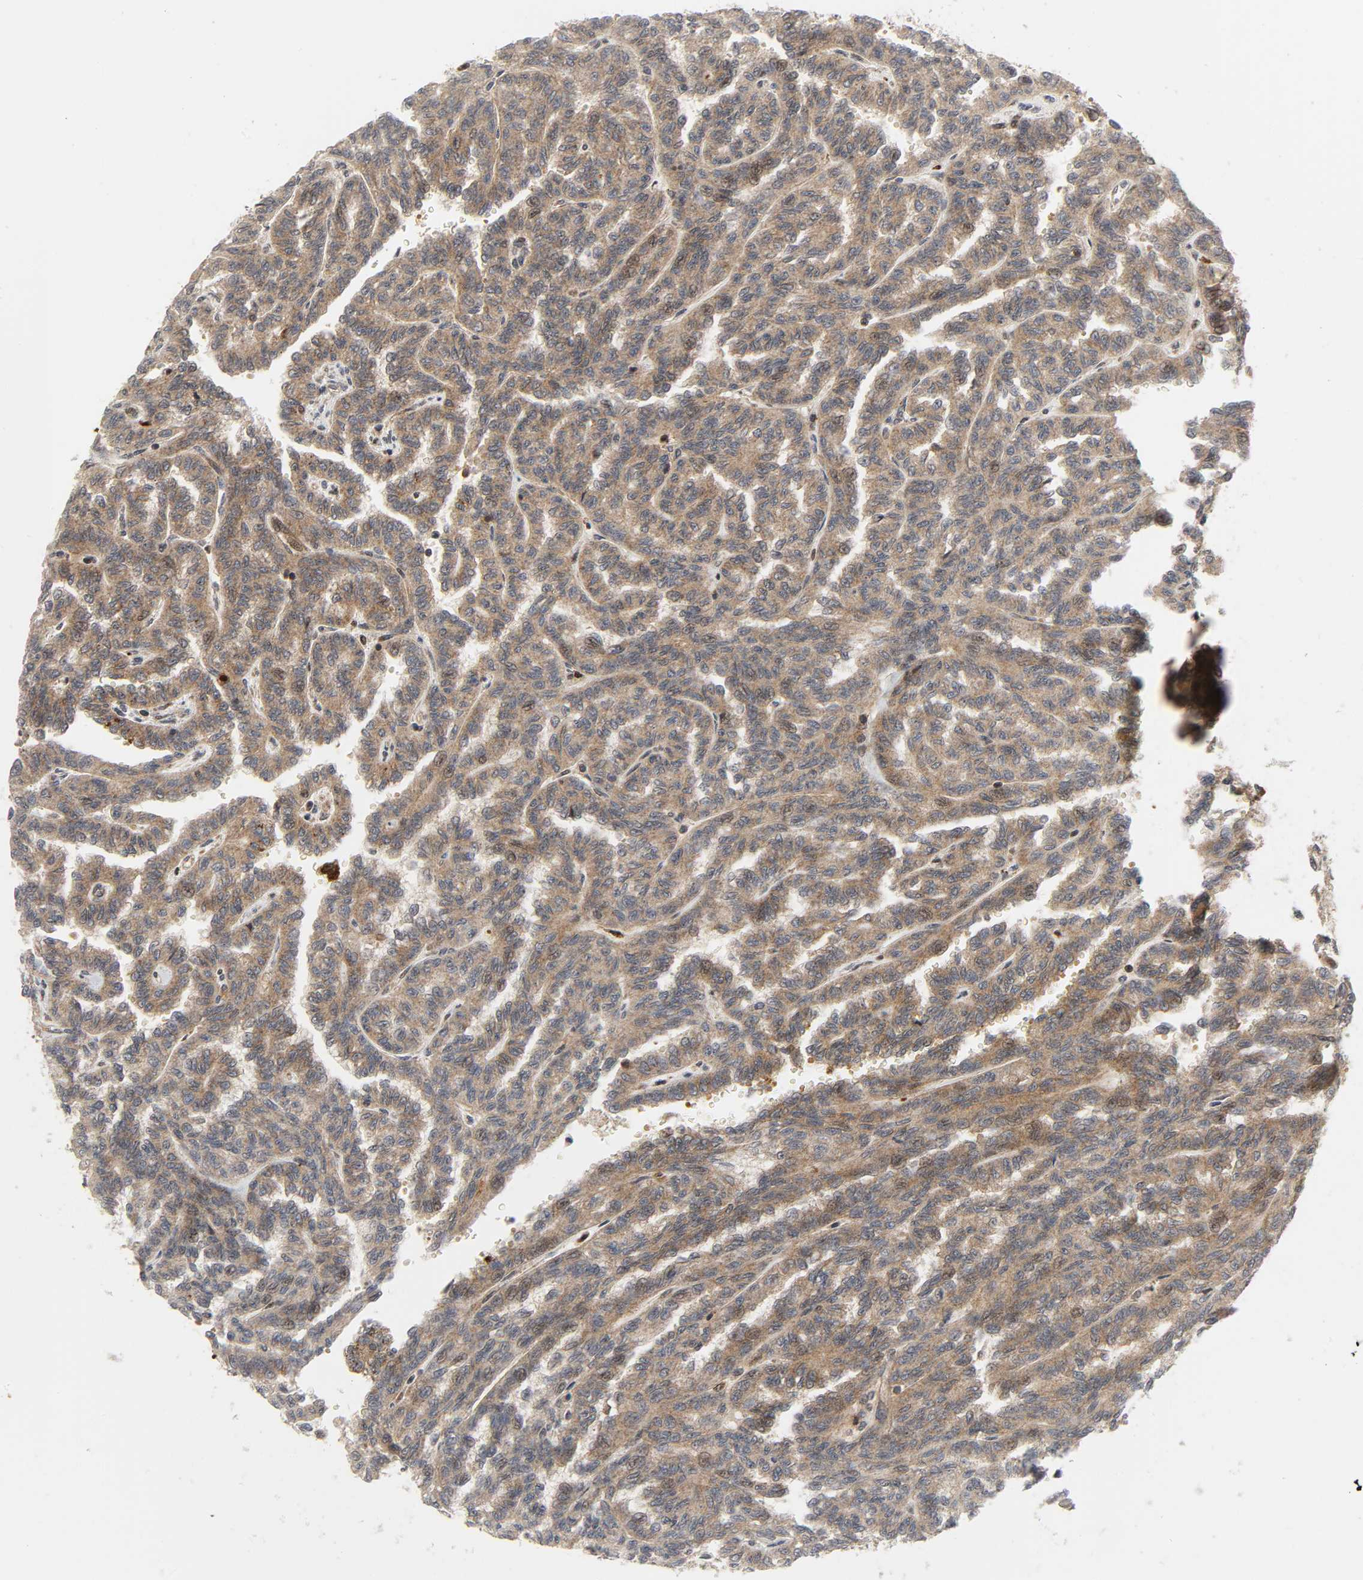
{"staining": {"intensity": "moderate", "quantity": ">75%", "location": "cytoplasmic/membranous"}, "tissue": "renal cancer", "cell_type": "Tumor cells", "image_type": "cancer", "snomed": [{"axis": "morphology", "description": "Inflammation, NOS"}, {"axis": "morphology", "description": "Adenocarcinoma, NOS"}, {"axis": "topography", "description": "Kidney"}], "caption": "IHC of renal cancer shows medium levels of moderate cytoplasmic/membranous expression in about >75% of tumor cells.", "gene": "CHUK", "patient": {"sex": "male", "age": 68}}